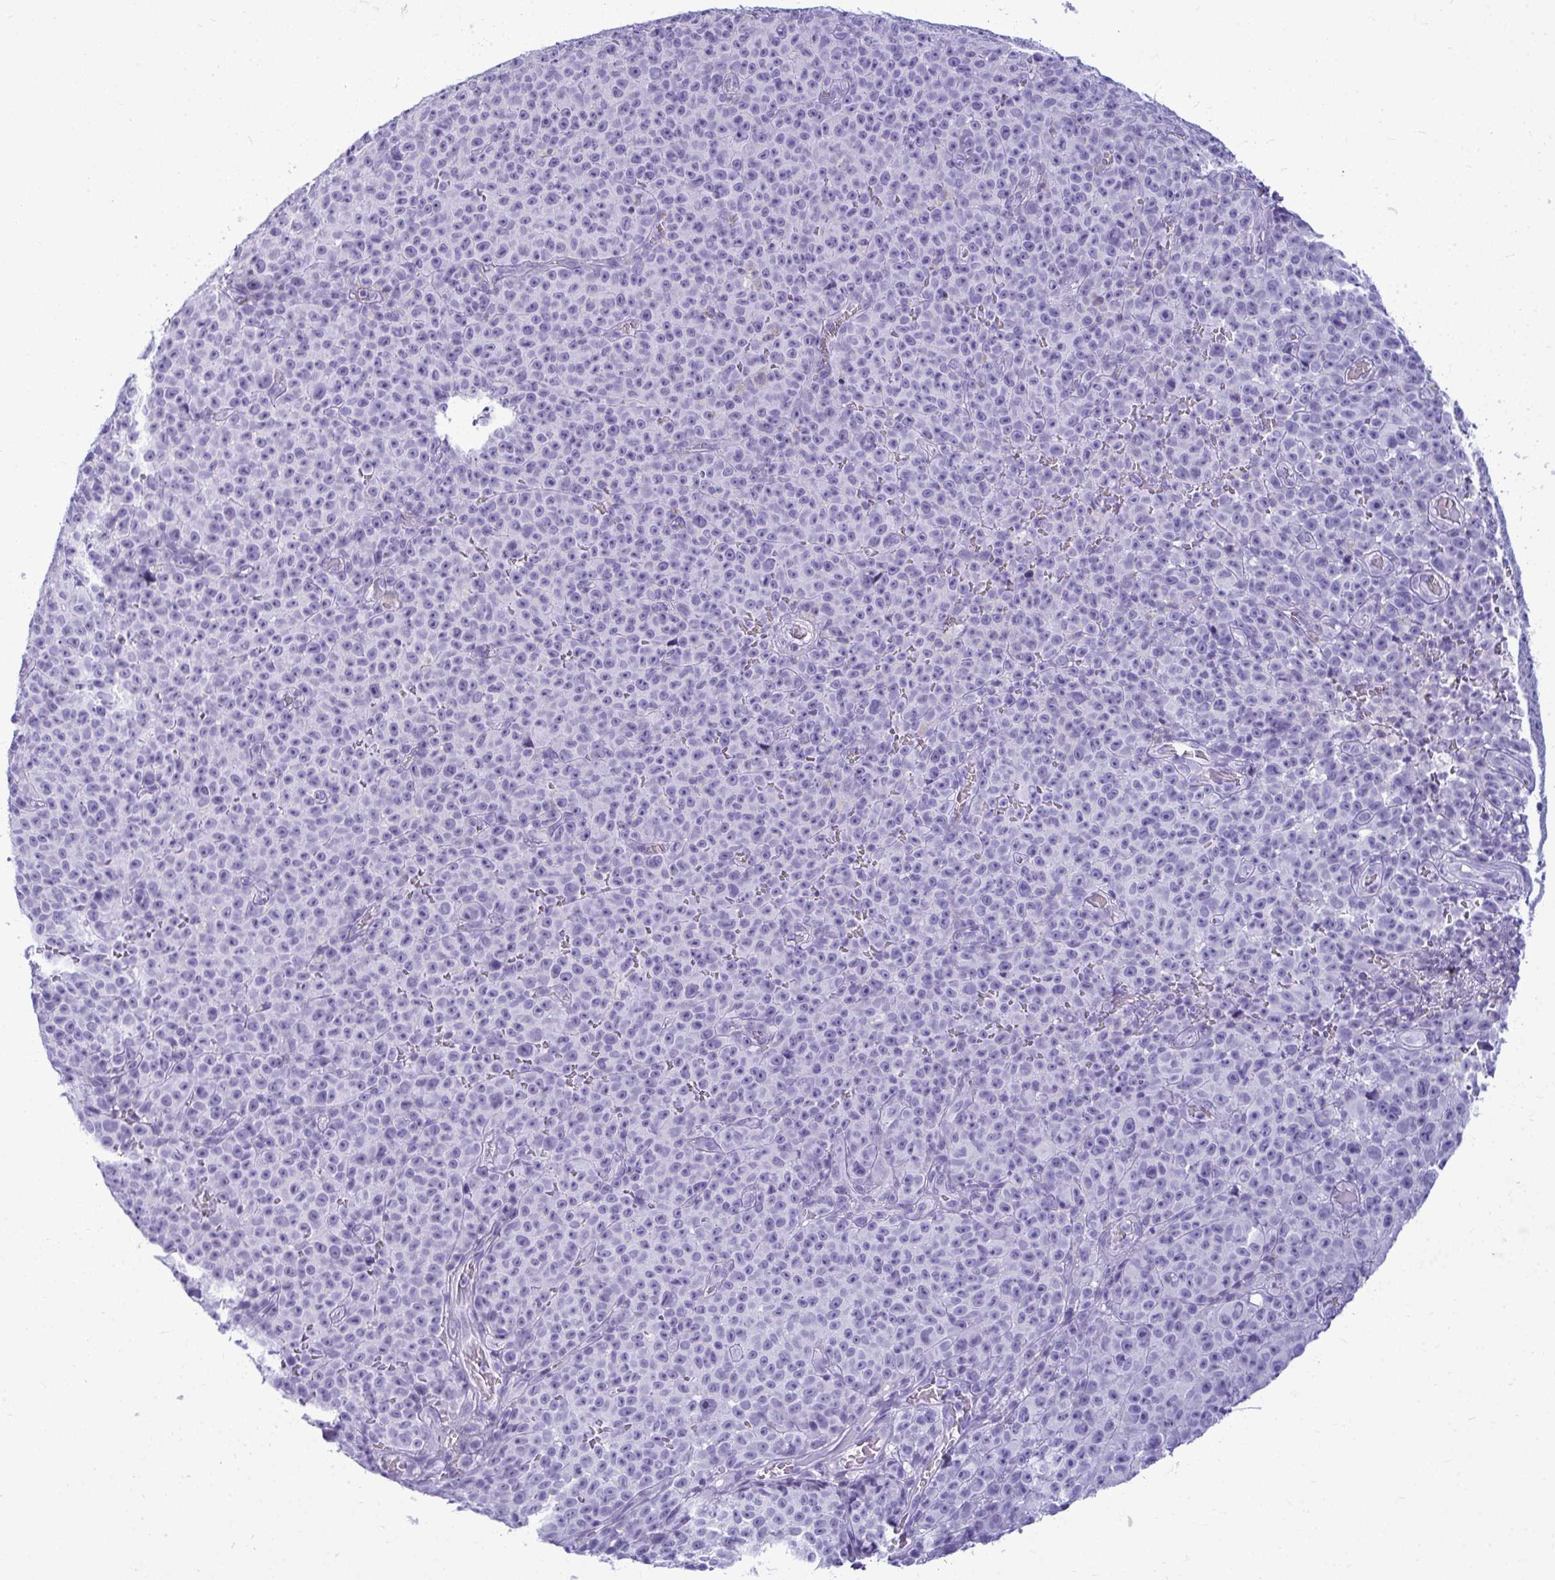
{"staining": {"intensity": "negative", "quantity": "none", "location": "none"}, "tissue": "melanoma", "cell_type": "Tumor cells", "image_type": "cancer", "snomed": [{"axis": "morphology", "description": "Malignant melanoma, NOS"}, {"axis": "topography", "description": "Skin"}], "caption": "Immunohistochemistry of melanoma demonstrates no positivity in tumor cells.", "gene": "CLGN", "patient": {"sex": "female", "age": 82}}